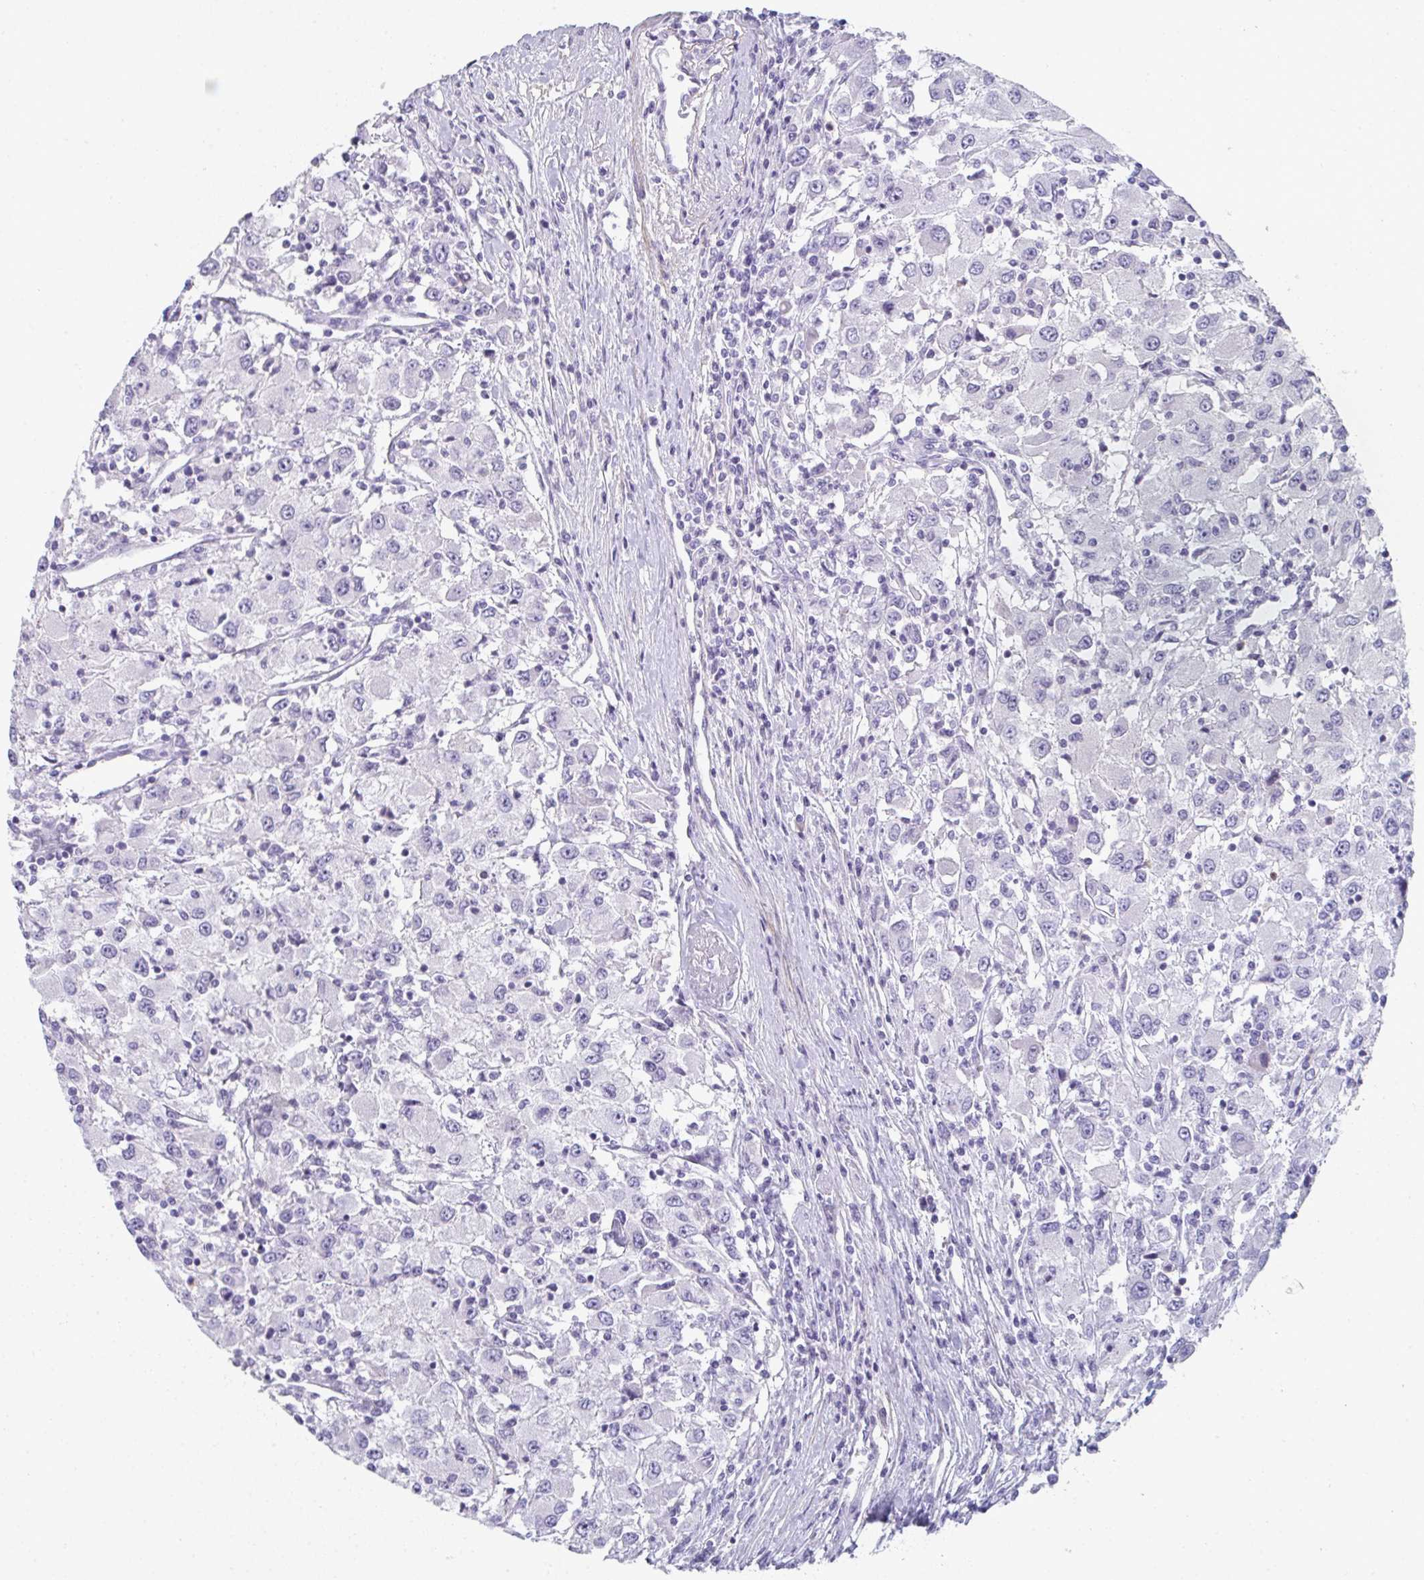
{"staining": {"intensity": "negative", "quantity": "none", "location": "none"}, "tissue": "renal cancer", "cell_type": "Tumor cells", "image_type": "cancer", "snomed": [{"axis": "morphology", "description": "Adenocarcinoma, NOS"}, {"axis": "topography", "description": "Kidney"}], "caption": "The immunohistochemistry (IHC) histopathology image has no significant expression in tumor cells of renal cancer tissue.", "gene": "A1CF", "patient": {"sex": "female", "age": 67}}